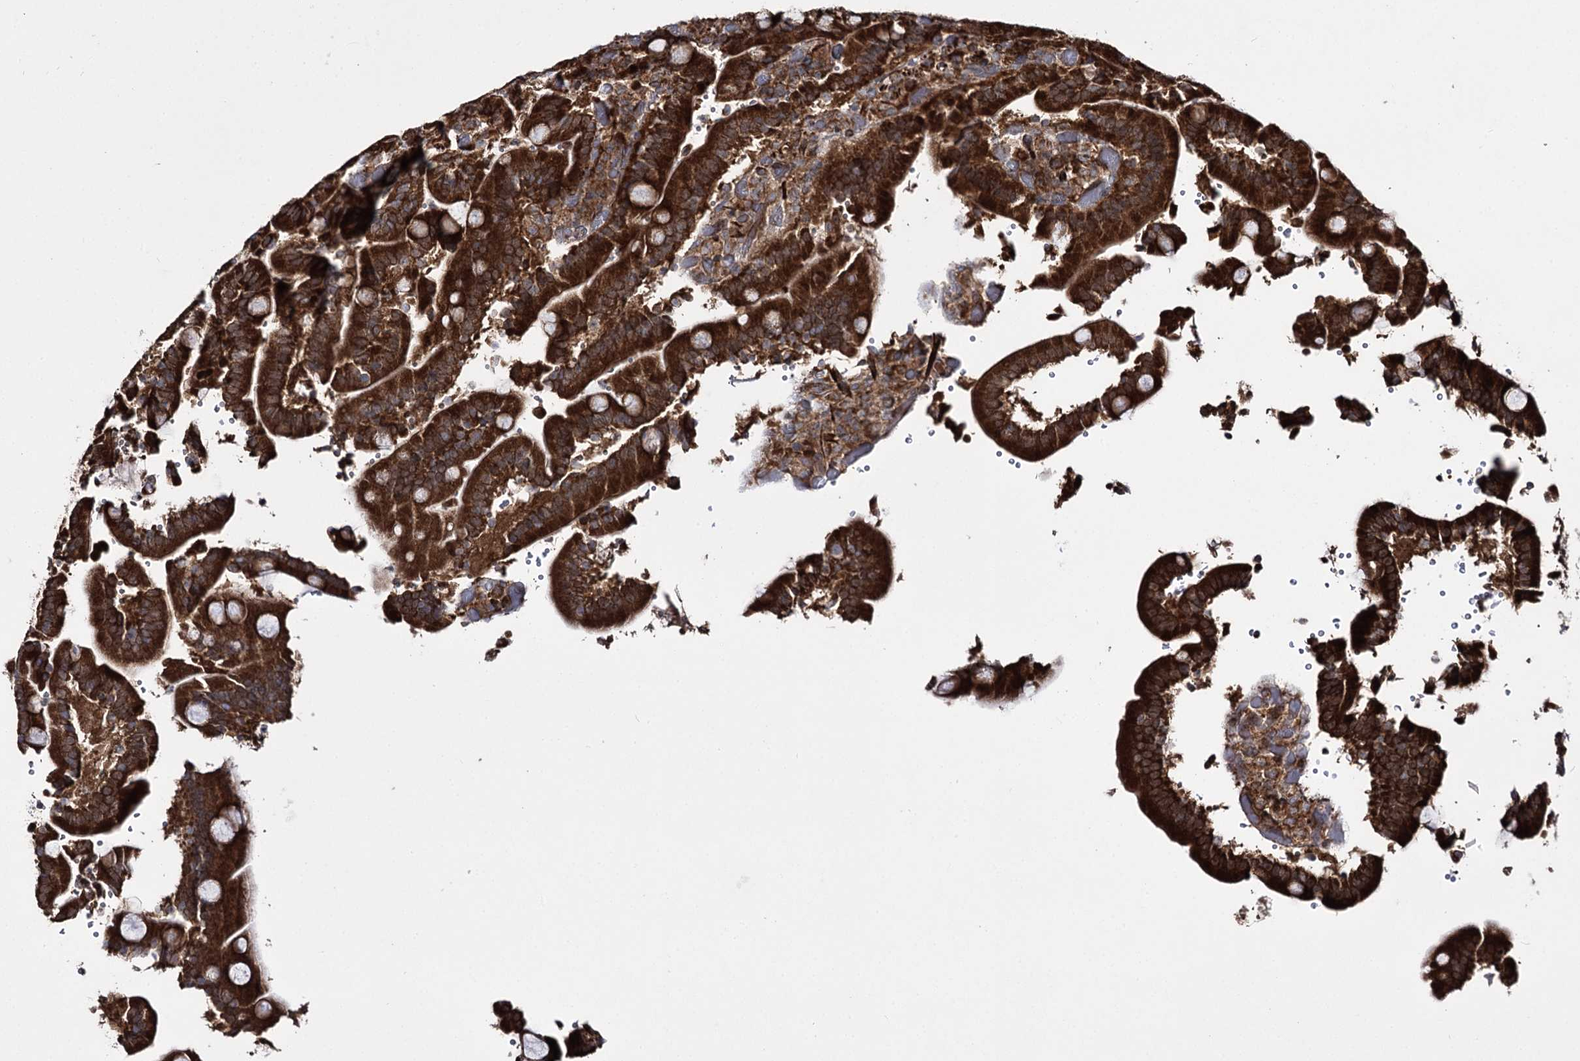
{"staining": {"intensity": "strong", "quantity": ">75%", "location": "cytoplasmic/membranous"}, "tissue": "duodenum", "cell_type": "Glandular cells", "image_type": "normal", "snomed": [{"axis": "morphology", "description": "Normal tissue, NOS"}, {"axis": "topography", "description": "Duodenum"}], "caption": "DAB (3,3'-diaminobenzidine) immunohistochemical staining of normal duodenum reveals strong cytoplasmic/membranous protein staining in about >75% of glandular cells.", "gene": "HECTD2", "patient": {"sex": "female", "age": 62}}